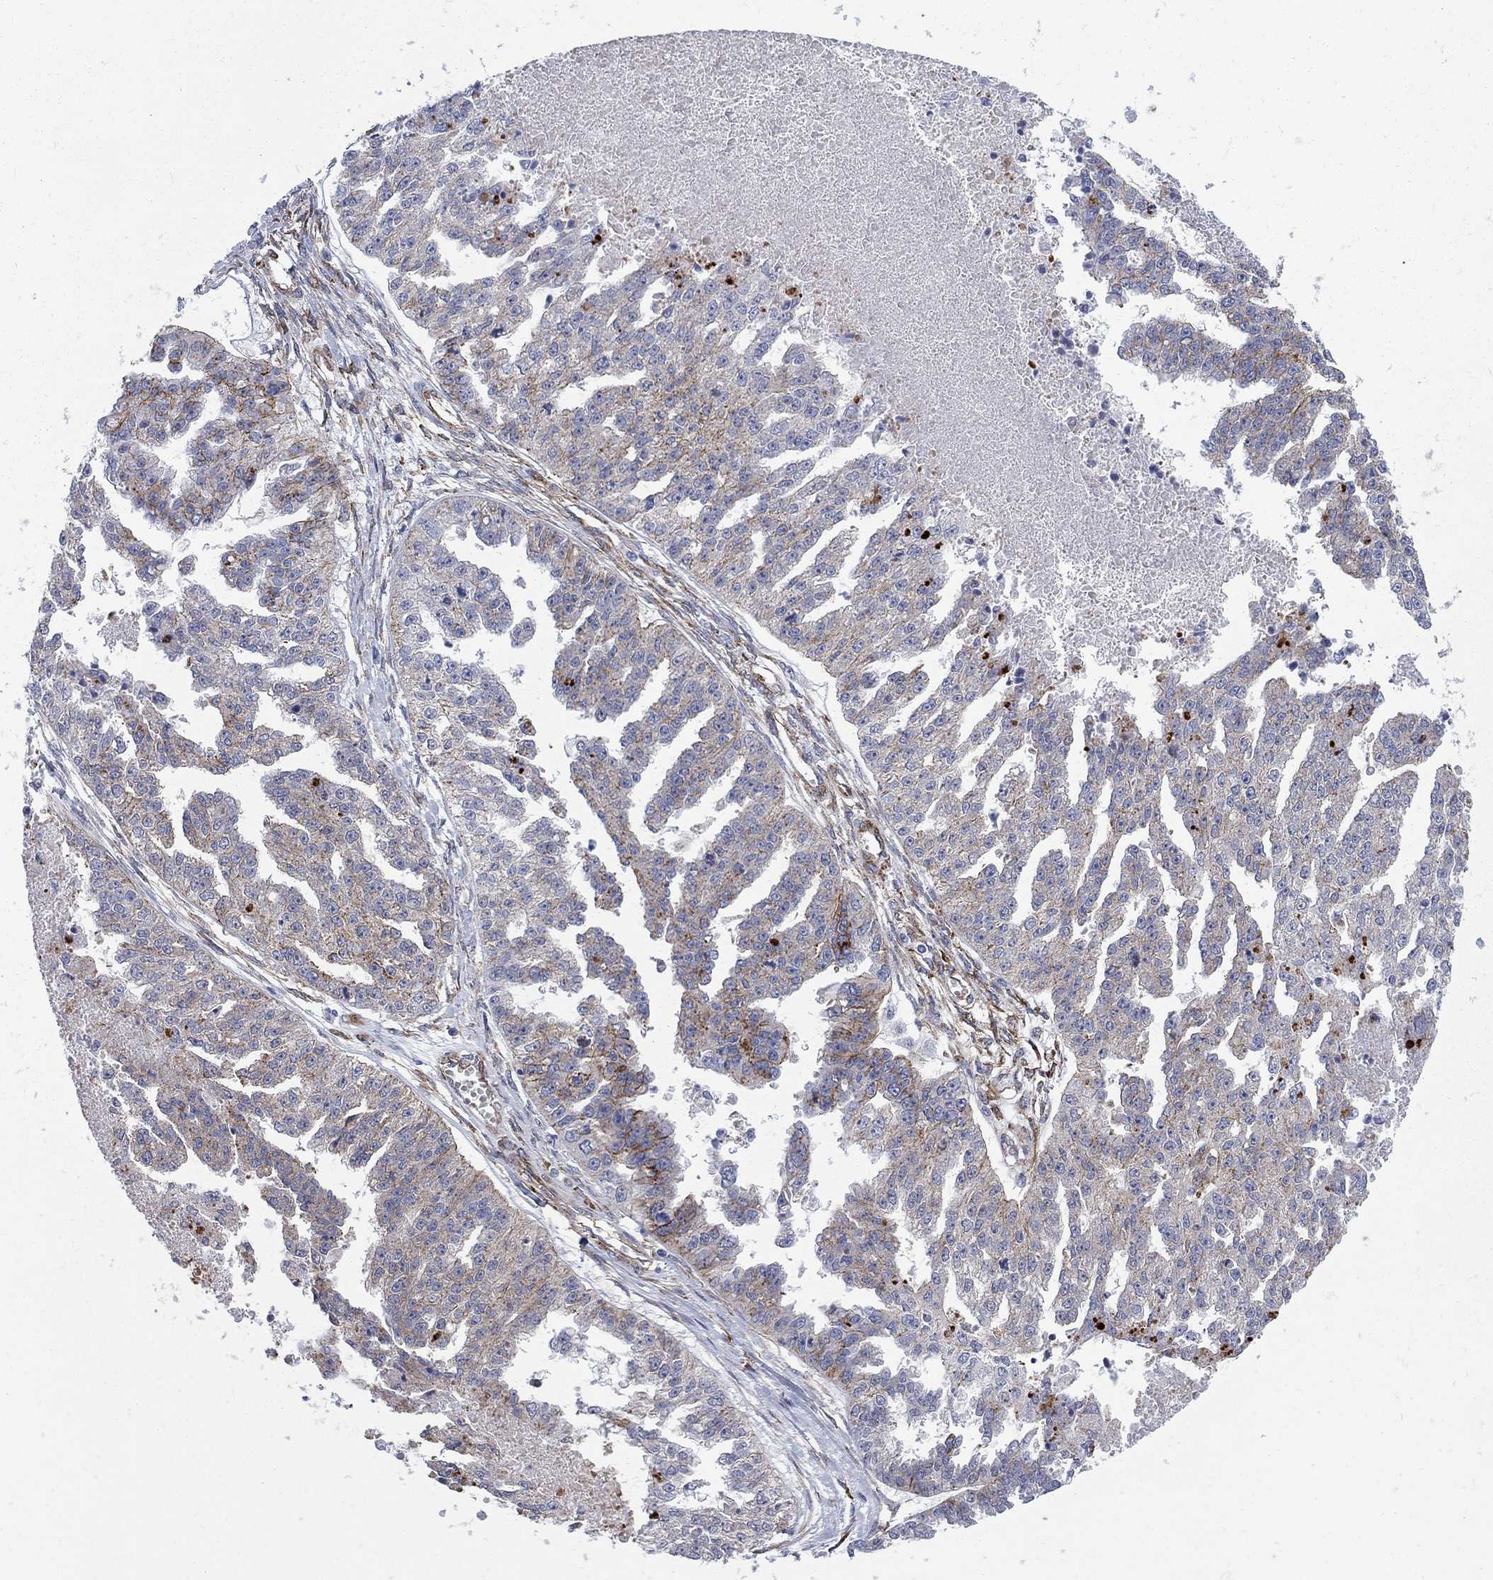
{"staining": {"intensity": "moderate", "quantity": "<25%", "location": "cytoplasmic/membranous"}, "tissue": "ovarian cancer", "cell_type": "Tumor cells", "image_type": "cancer", "snomed": [{"axis": "morphology", "description": "Cystadenocarcinoma, serous, NOS"}, {"axis": "topography", "description": "Ovary"}], "caption": "Immunohistochemical staining of human ovarian serous cystadenocarcinoma demonstrates low levels of moderate cytoplasmic/membranous staining in approximately <25% of tumor cells. The staining is performed using DAB (3,3'-diaminobenzidine) brown chromogen to label protein expression. The nuclei are counter-stained blue using hematoxylin.", "gene": "SEPTIN8", "patient": {"sex": "female", "age": 58}}